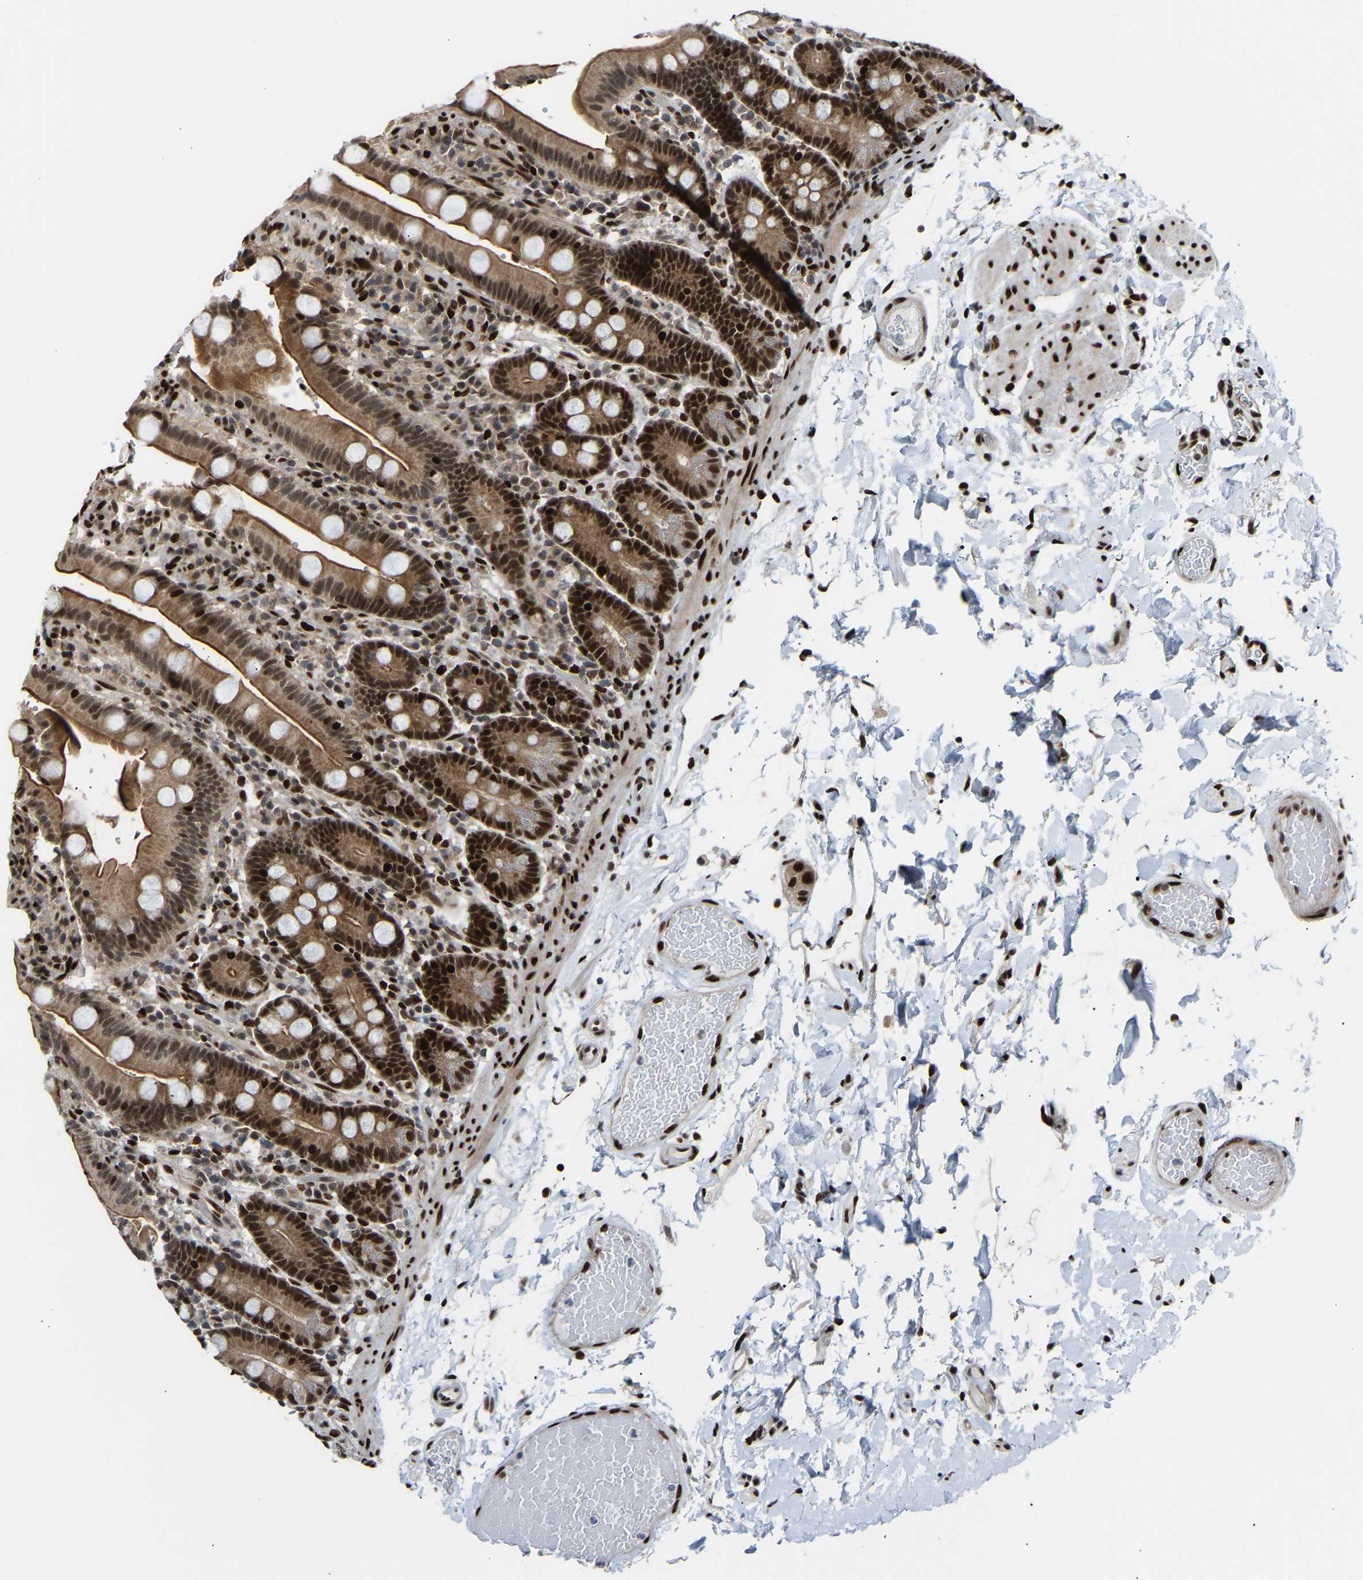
{"staining": {"intensity": "strong", "quantity": ">75%", "location": "cytoplasmic/membranous,nuclear"}, "tissue": "duodenum", "cell_type": "Glandular cells", "image_type": "normal", "snomed": [{"axis": "morphology", "description": "Normal tissue, NOS"}, {"axis": "topography", "description": "Small intestine, NOS"}], "caption": "Immunohistochemical staining of unremarkable human duodenum shows strong cytoplasmic/membranous,nuclear protein staining in about >75% of glandular cells. The protein is shown in brown color, while the nuclei are stained blue.", "gene": "SSBP2", "patient": {"sex": "female", "age": 71}}